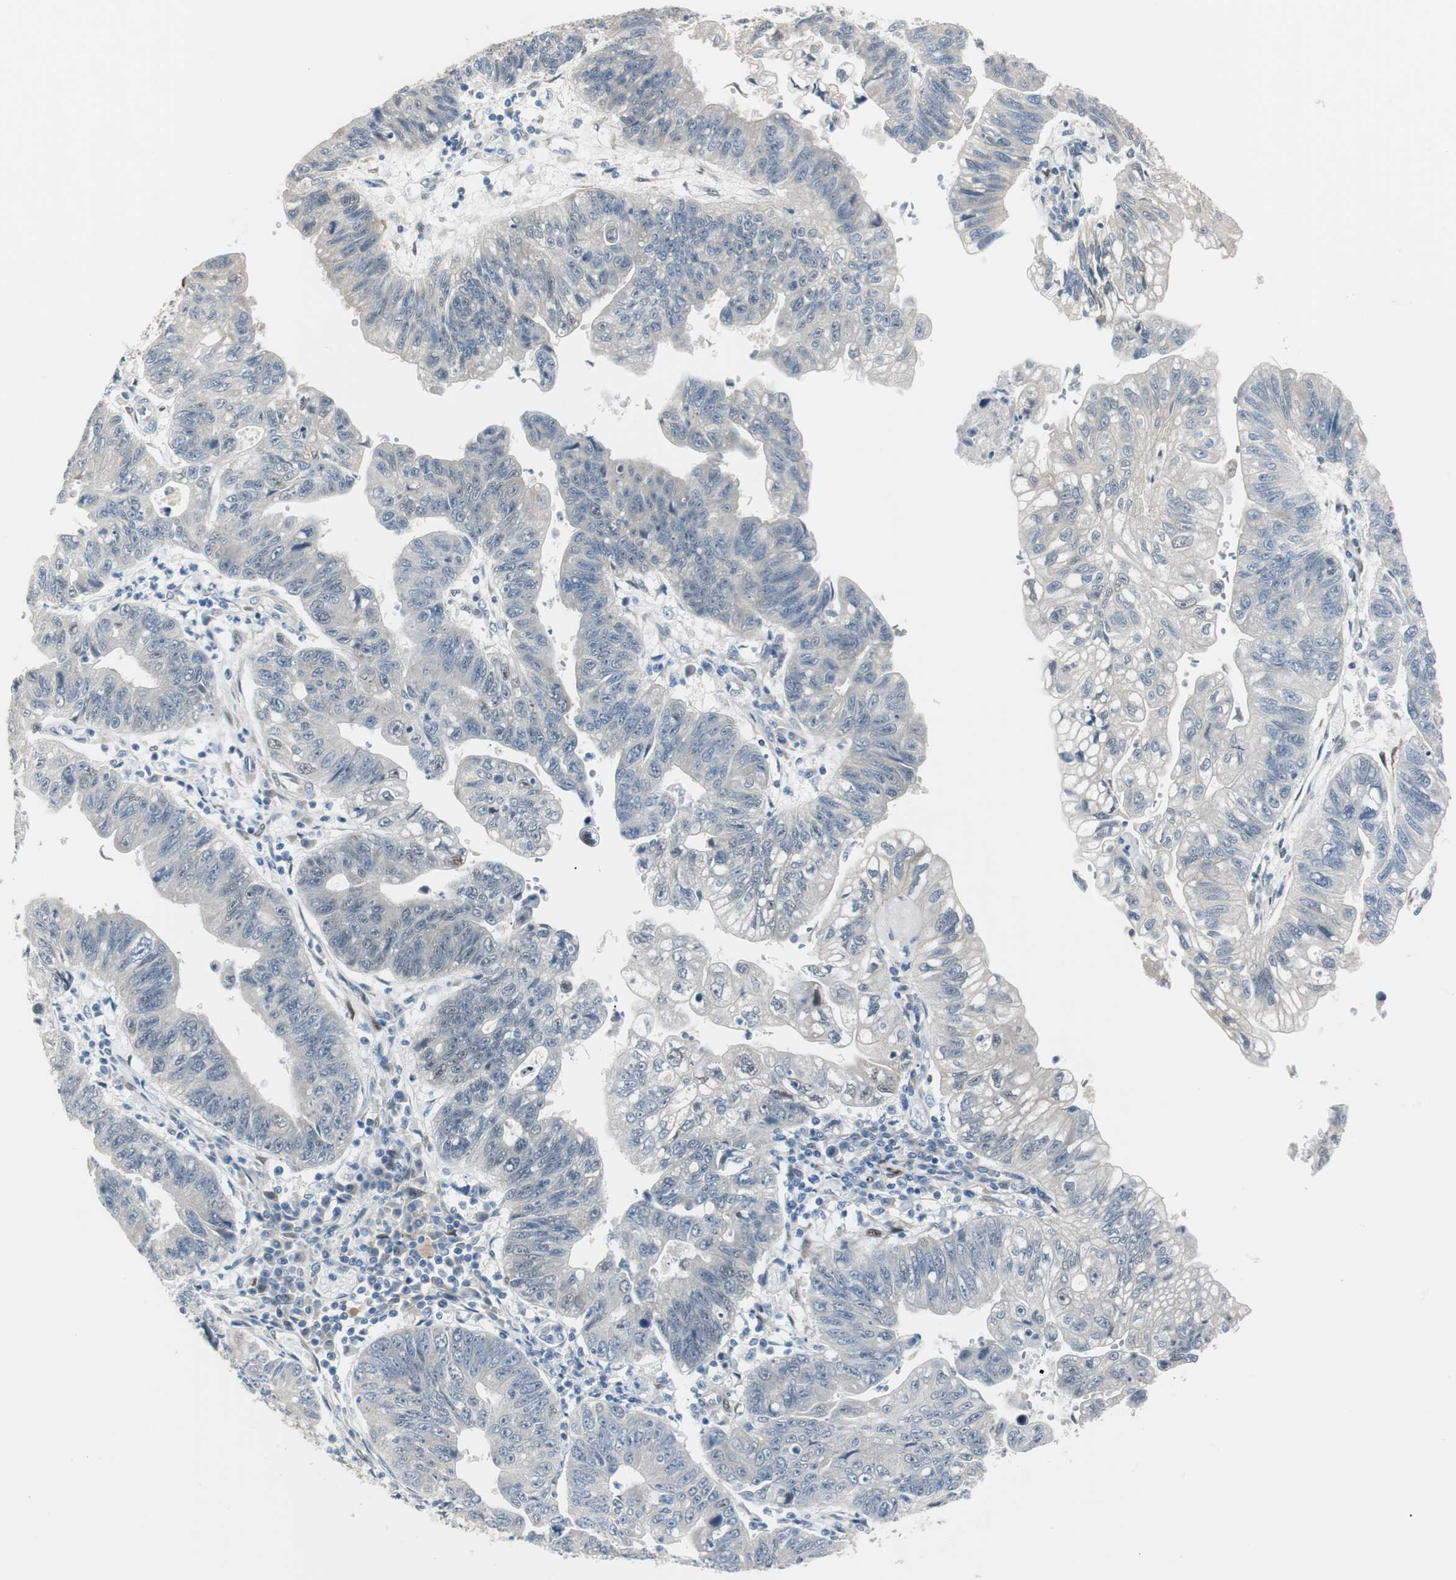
{"staining": {"intensity": "negative", "quantity": "none", "location": "none"}, "tissue": "stomach cancer", "cell_type": "Tumor cells", "image_type": "cancer", "snomed": [{"axis": "morphology", "description": "Adenocarcinoma, NOS"}, {"axis": "topography", "description": "Stomach"}], "caption": "This histopathology image is of stomach cancer (adenocarcinoma) stained with immunohistochemistry (IHC) to label a protein in brown with the nuclei are counter-stained blue. There is no staining in tumor cells.", "gene": "FHL2", "patient": {"sex": "male", "age": 59}}